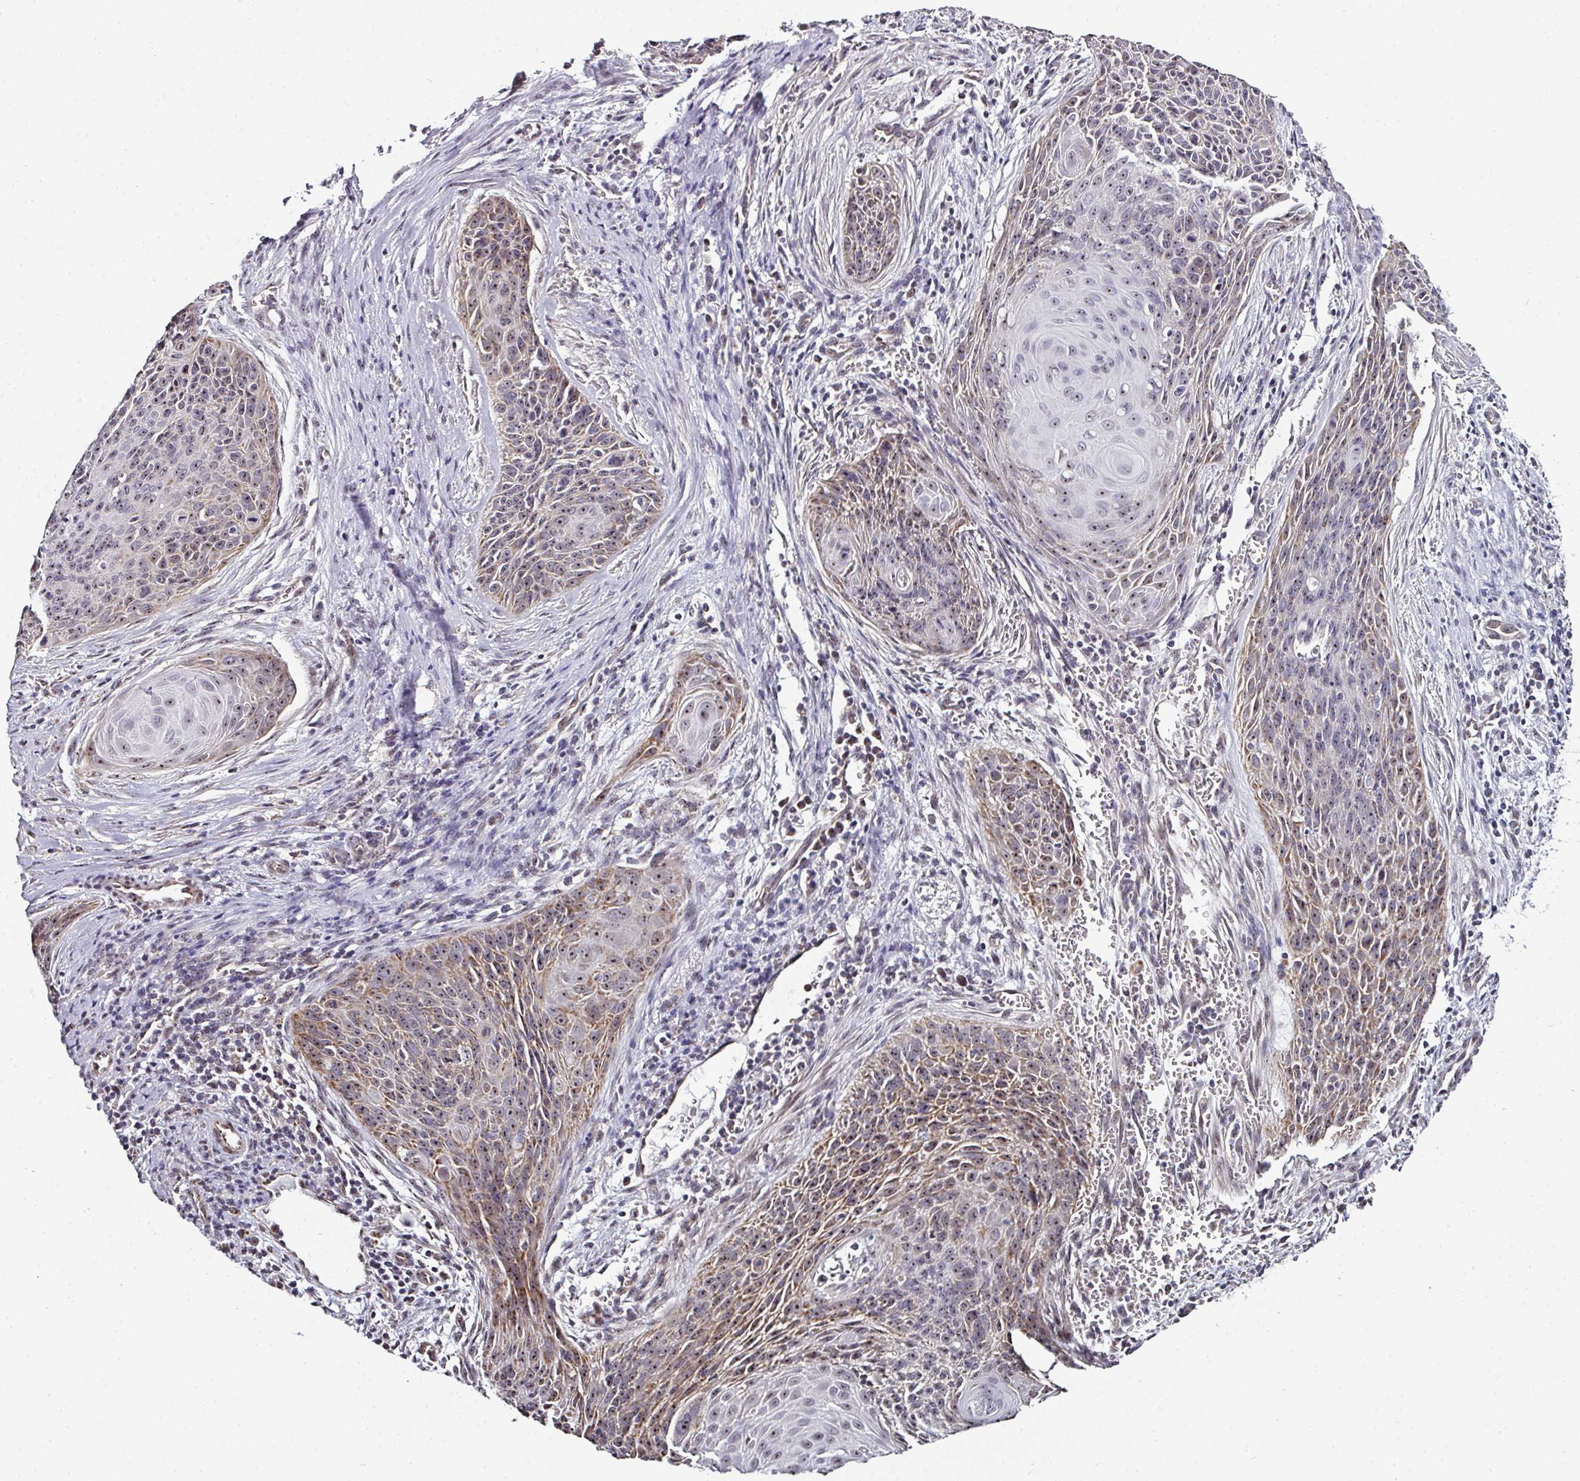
{"staining": {"intensity": "moderate", "quantity": "25%-75%", "location": "cytoplasmic/membranous,nuclear"}, "tissue": "cervical cancer", "cell_type": "Tumor cells", "image_type": "cancer", "snomed": [{"axis": "morphology", "description": "Squamous cell carcinoma, NOS"}, {"axis": "topography", "description": "Cervix"}], "caption": "DAB immunohistochemical staining of human cervical cancer exhibits moderate cytoplasmic/membranous and nuclear protein staining in approximately 25%-75% of tumor cells.", "gene": "NACC2", "patient": {"sex": "female", "age": 55}}